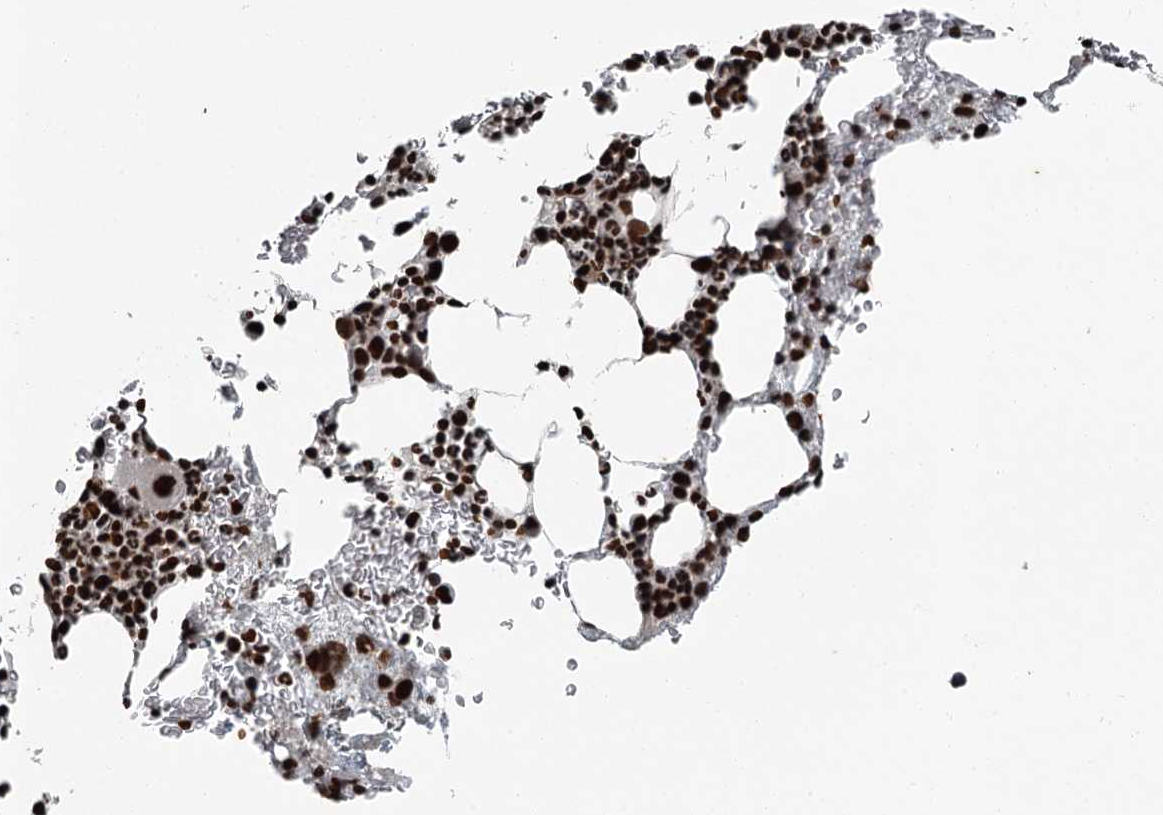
{"staining": {"intensity": "strong", "quantity": ">75%", "location": "nuclear"}, "tissue": "bone marrow", "cell_type": "Hematopoietic cells", "image_type": "normal", "snomed": [{"axis": "morphology", "description": "Normal tissue, NOS"}, {"axis": "topography", "description": "Bone marrow"}], "caption": "DAB immunohistochemical staining of benign bone marrow reveals strong nuclear protein expression in about >75% of hematopoietic cells. The staining is performed using DAB brown chromogen to label protein expression. The nuclei are counter-stained blue using hematoxylin.", "gene": "RBBP7", "patient": {"sex": "male", "age": 79}}